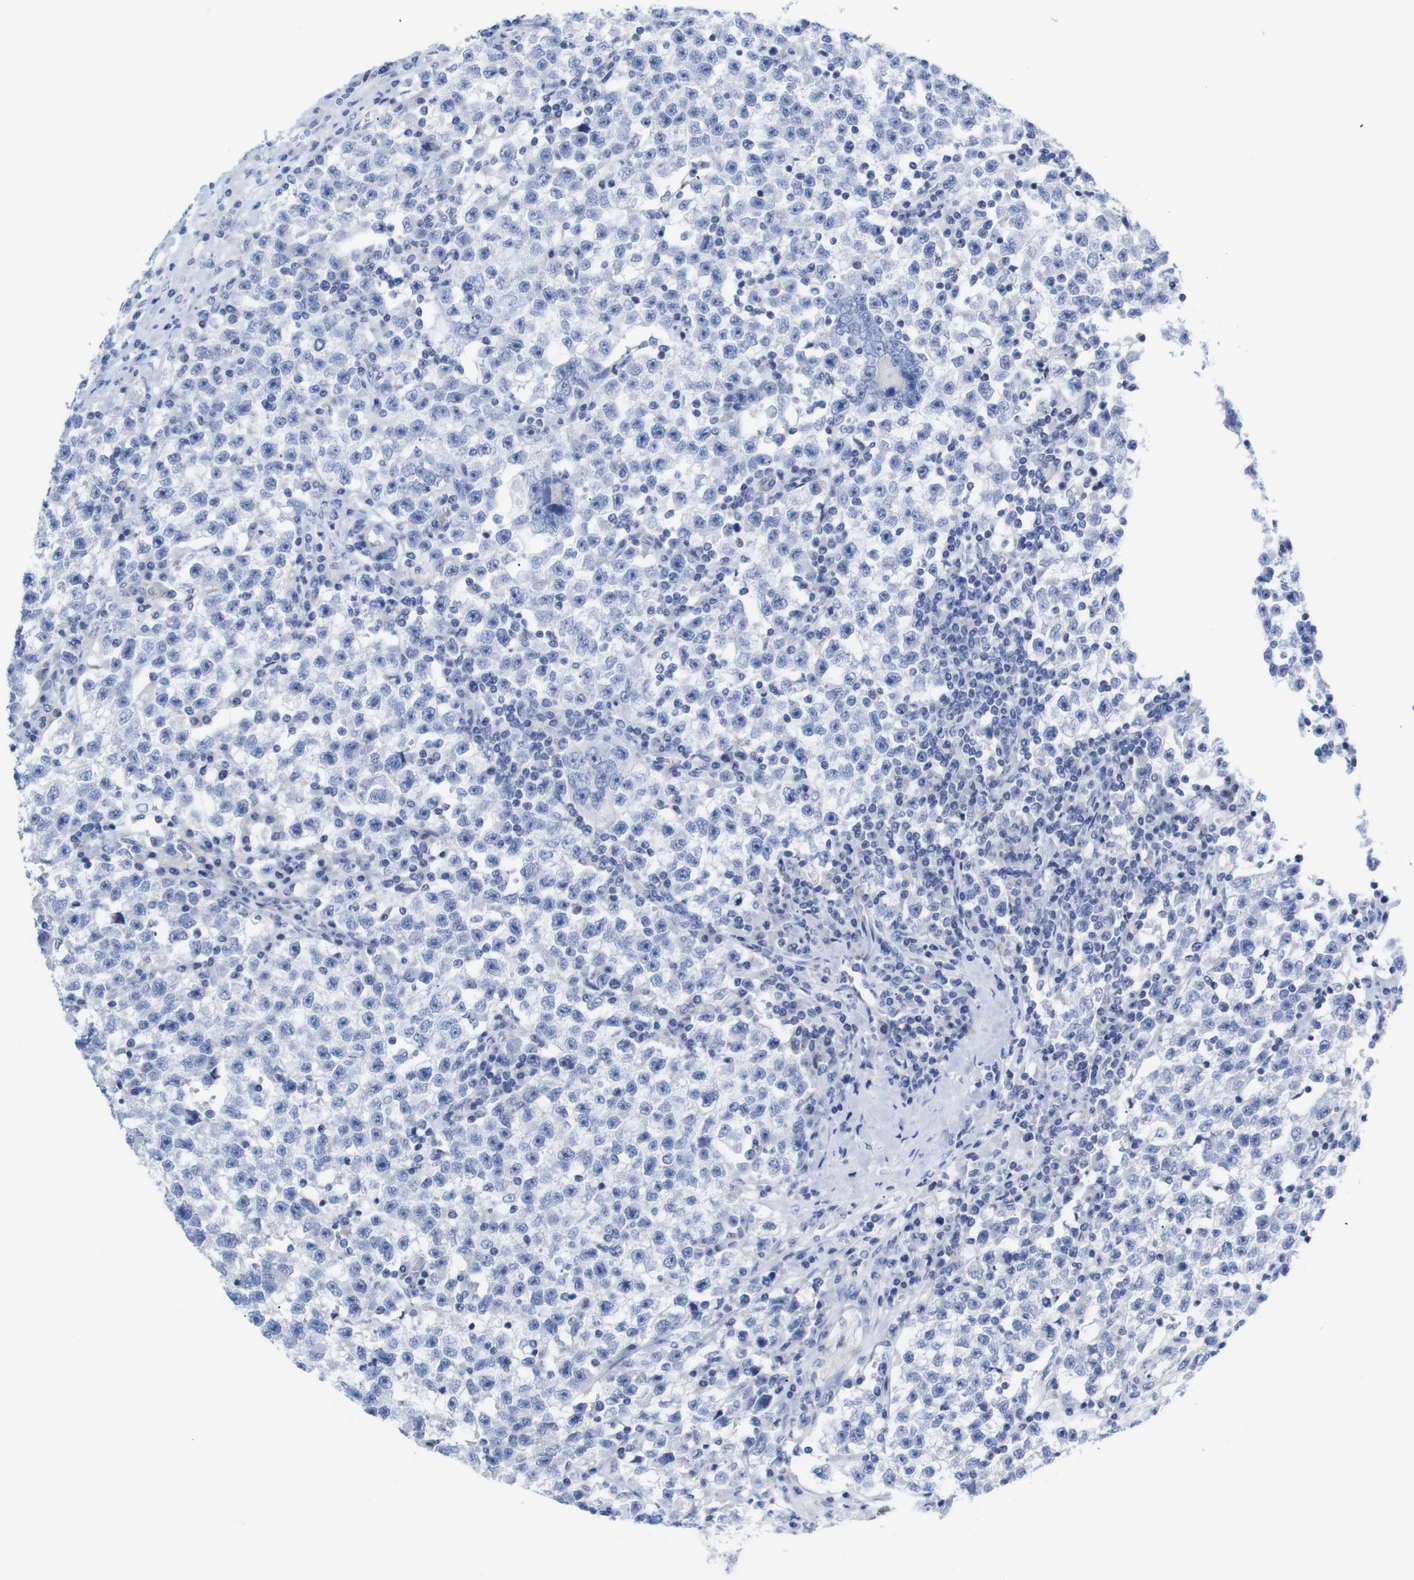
{"staining": {"intensity": "negative", "quantity": "none", "location": "none"}, "tissue": "testis cancer", "cell_type": "Tumor cells", "image_type": "cancer", "snomed": [{"axis": "morphology", "description": "Seminoma, NOS"}, {"axis": "topography", "description": "Testis"}], "caption": "An image of human testis seminoma is negative for staining in tumor cells. The staining is performed using DAB brown chromogen with nuclei counter-stained in using hematoxylin.", "gene": "LRRC55", "patient": {"sex": "male", "age": 22}}